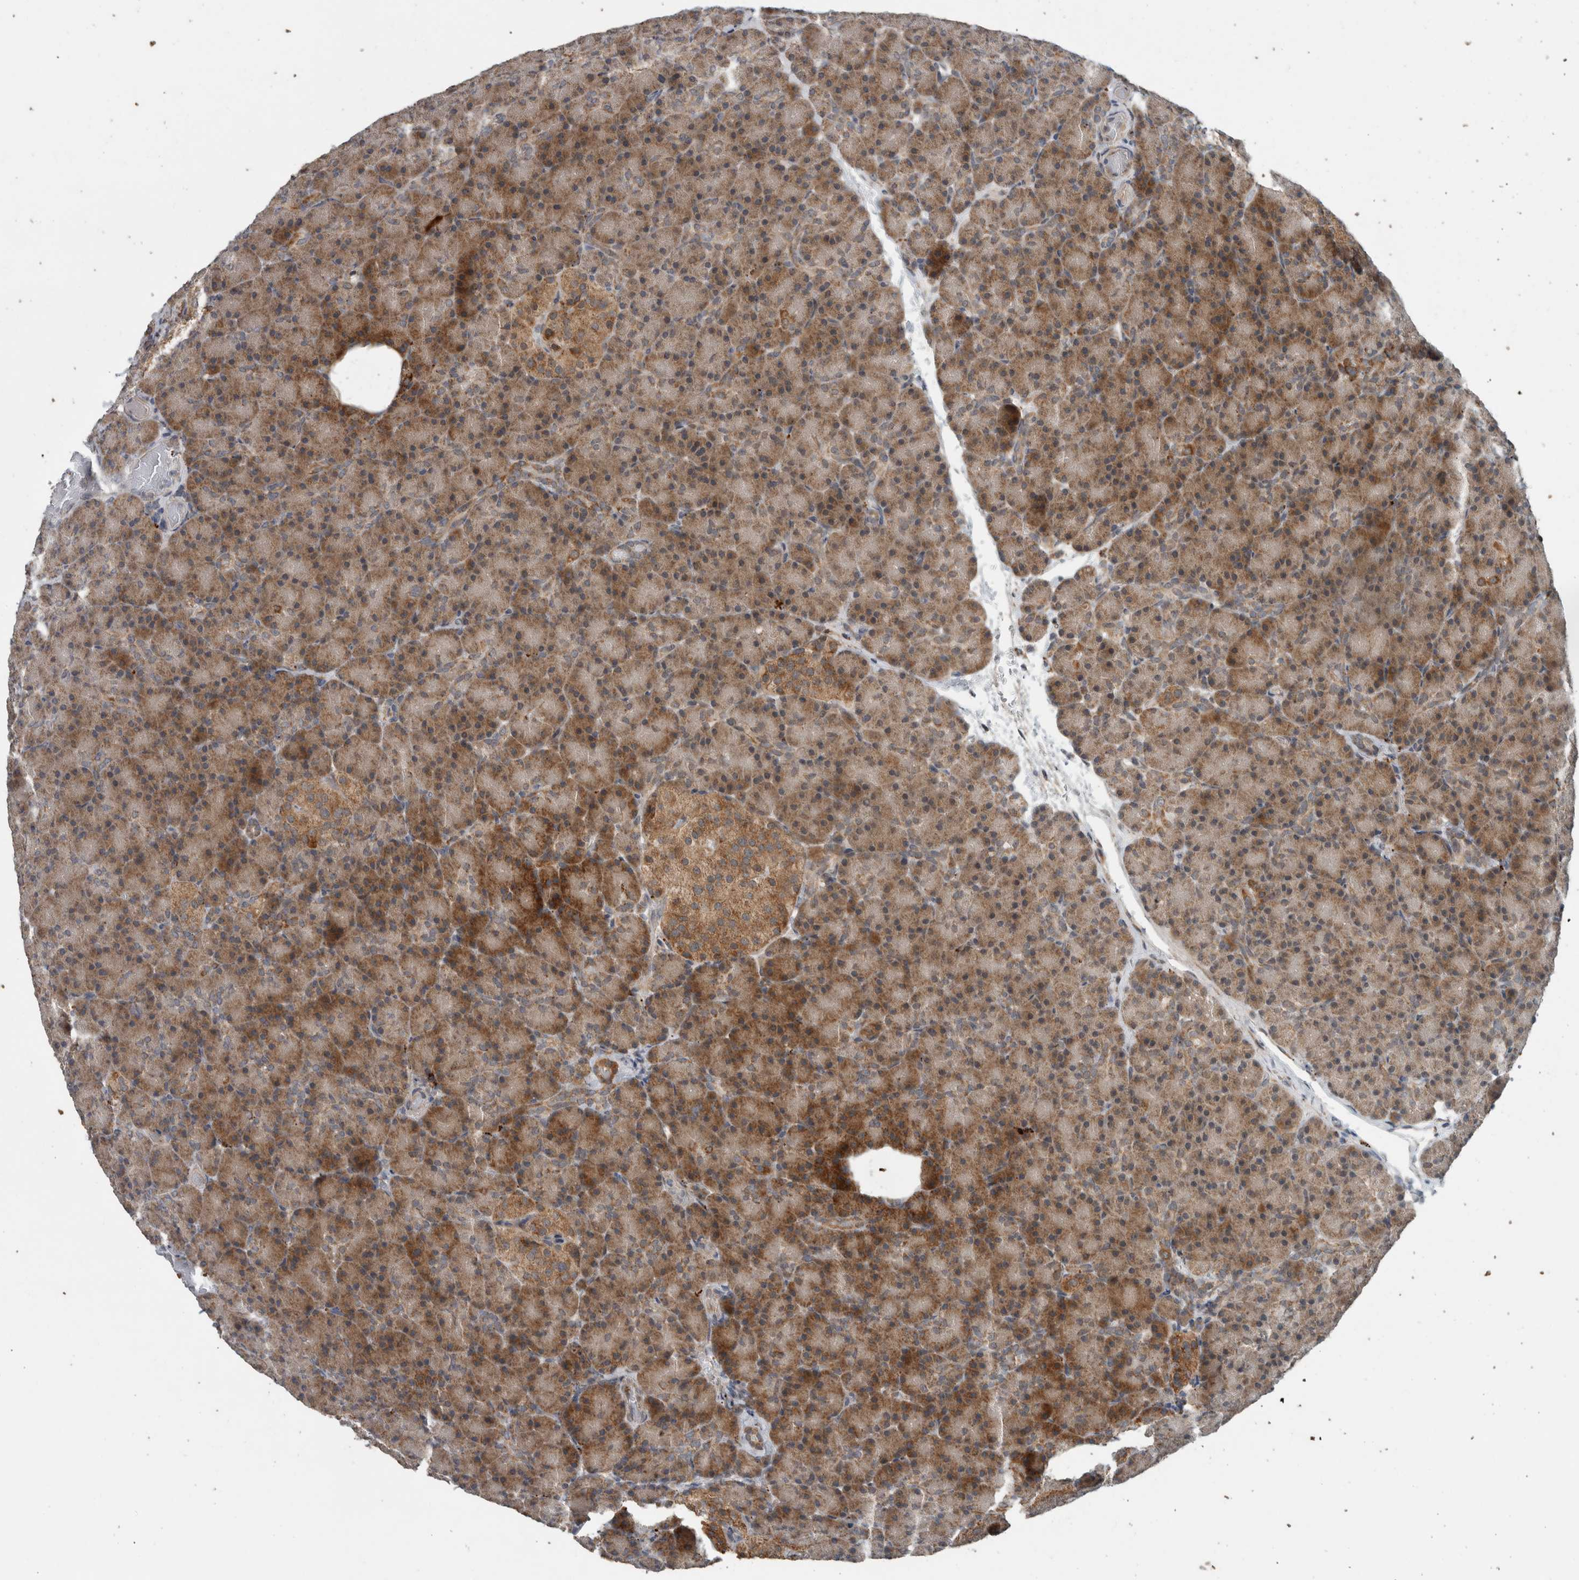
{"staining": {"intensity": "moderate", "quantity": "25%-75%", "location": "cytoplasmic/membranous"}, "tissue": "pancreas", "cell_type": "Exocrine glandular cells", "image_type": "normal", "snomed": [{"axis": "morphology", "description": "Normal tissue, NOS"}, {"axis": "topography", "description": "Pancreas"}], "caption": "Immunohistochemical staining of normal pancreas exhibits medium levels of moderate cytoplasmic/membranous staining in about 25%-75% of exocrine glandular cells.", "gene": "GBA2", "patient": {"sex": "female", "age": 43}}